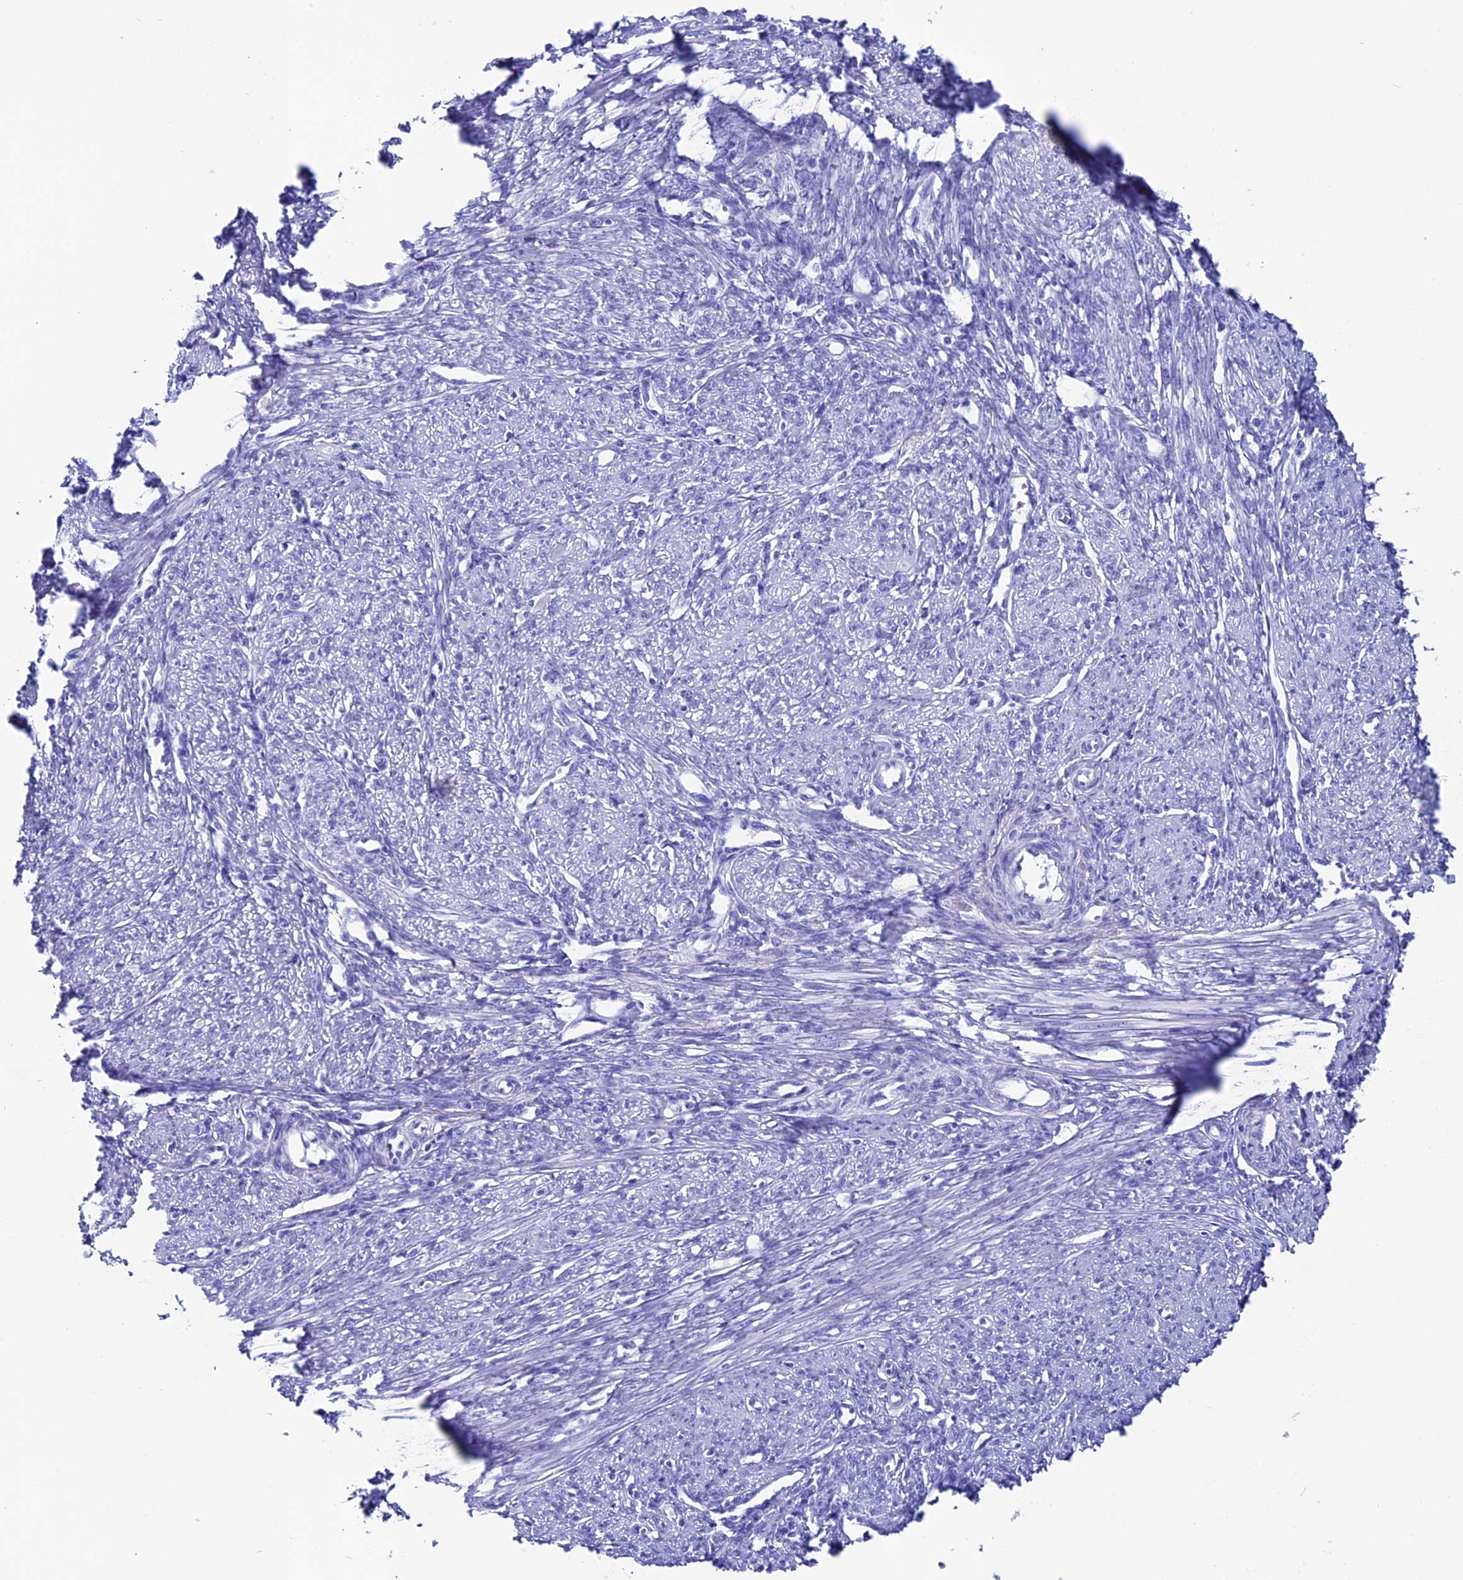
{"staining": {"intensity": "negative", "quantity": "none", "location": "none"}, "tissue": "smooth muscle", "cell_type": "Smooth muscle cells", "image_type": "normal", "snomed": [{"axis": "morphology", "description": "Normal tissue, NOS"}, {"axis": "topography", "description": "Smooth muscle"}, {"axis": "topography", "description": "Uterus"}], "caption": "Immunohistochemical staining of benign smooth muscle exhibits no significant expression in smooth muscle cells.", "gene": "ANKRD29", "patient": {"sex": "female", "age": 59}}